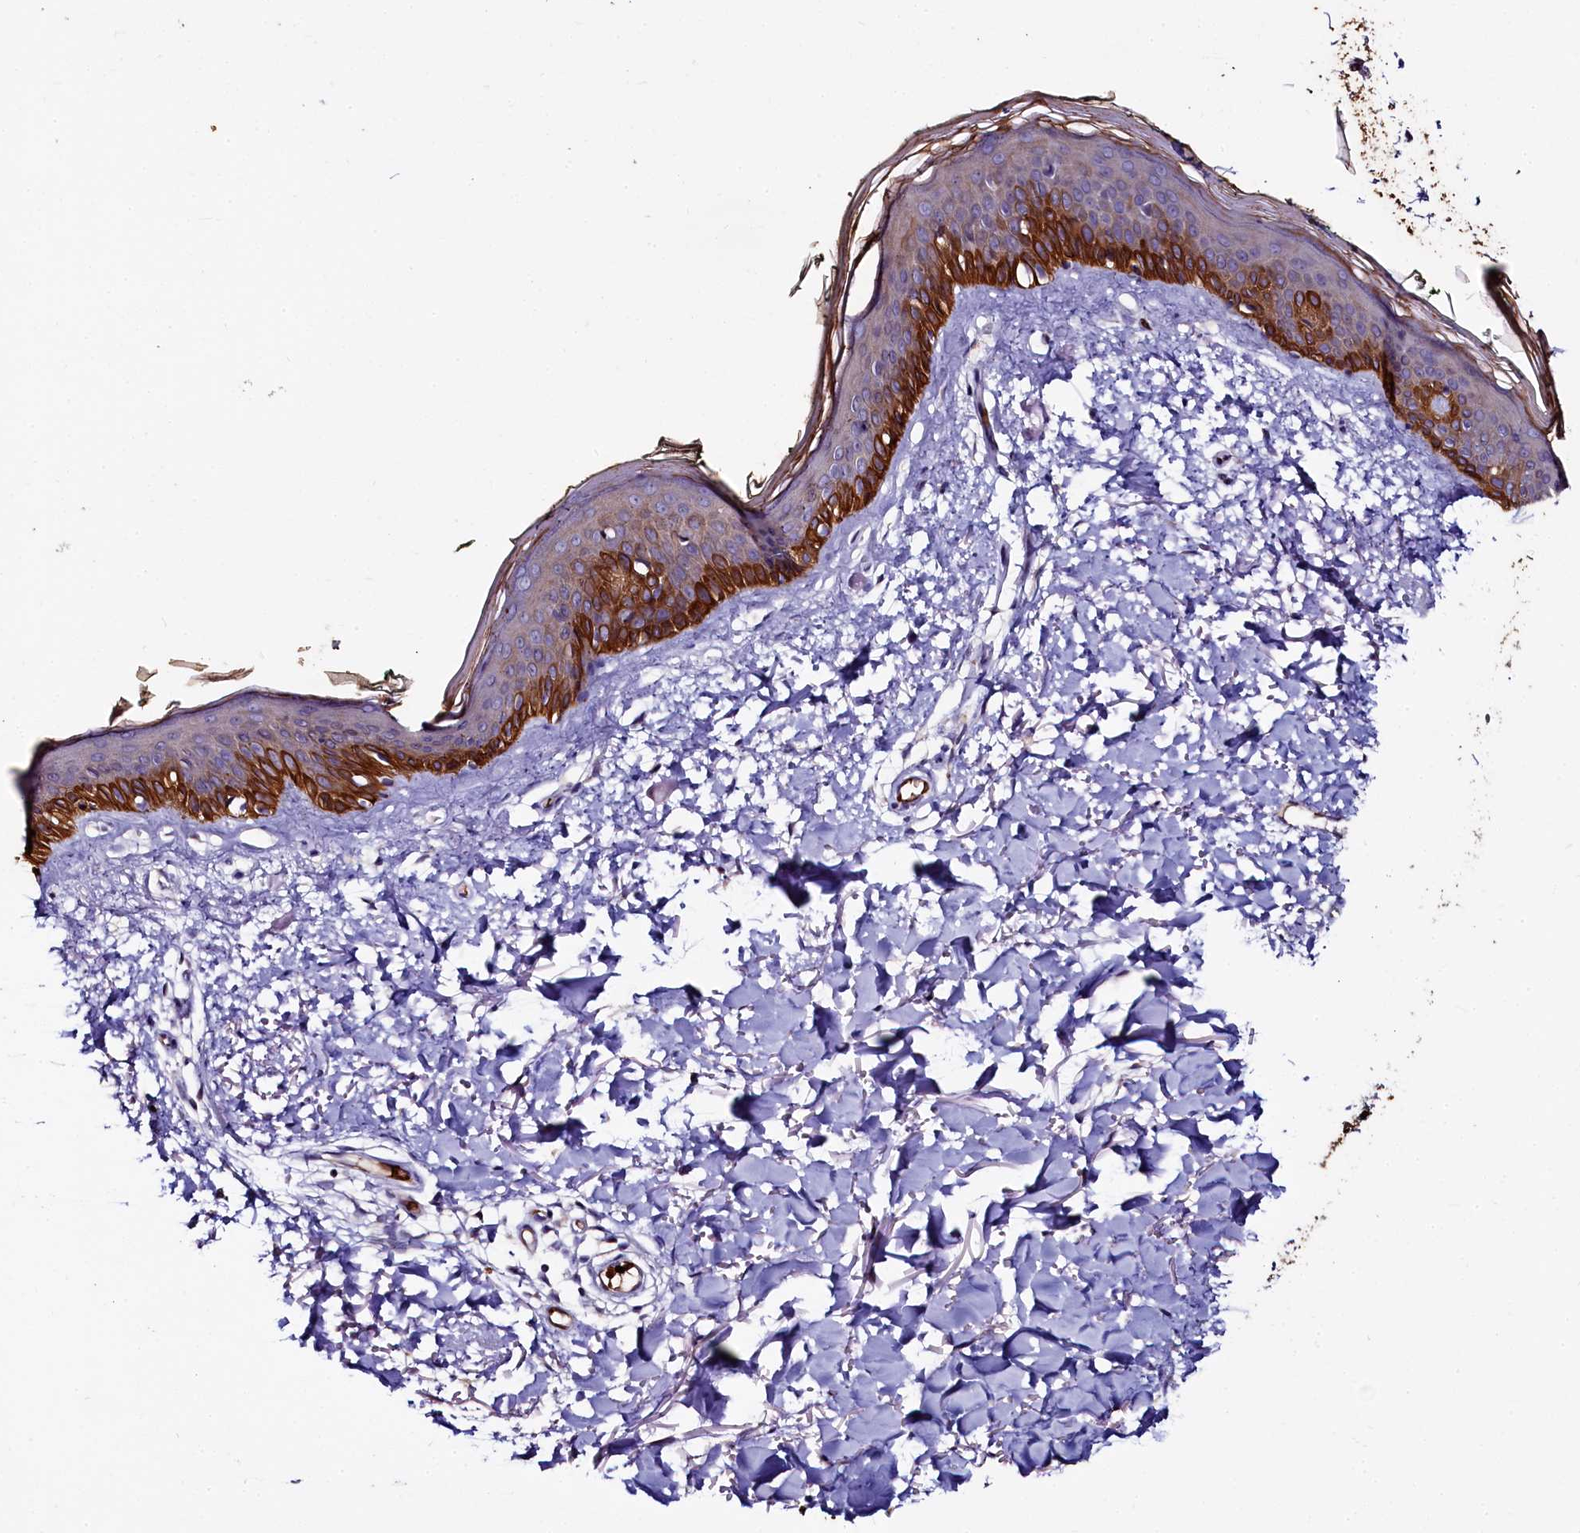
{"staining": {"intensity": "negative", "quantity": "none", "location": "none"}, "tissue": "skin", "cell_type": "Fibroblasts", "image_type": "normal", "snomed": [{"axis": "morphology", "description": "Normal tissue, NOS"}, {"axis": "topography", "description": "Skin"}], "caption": "Immunohistochemistry (IHC) image of unremarkable human skin stained for a protein (brown), which demonstrates no staining in fibroblasts. (Immunohistochemistry (IHC), brightfield microscopy, high magnification).", "gene": "CTDSPL2", "patient": {"sex": "male", "age": 62}}